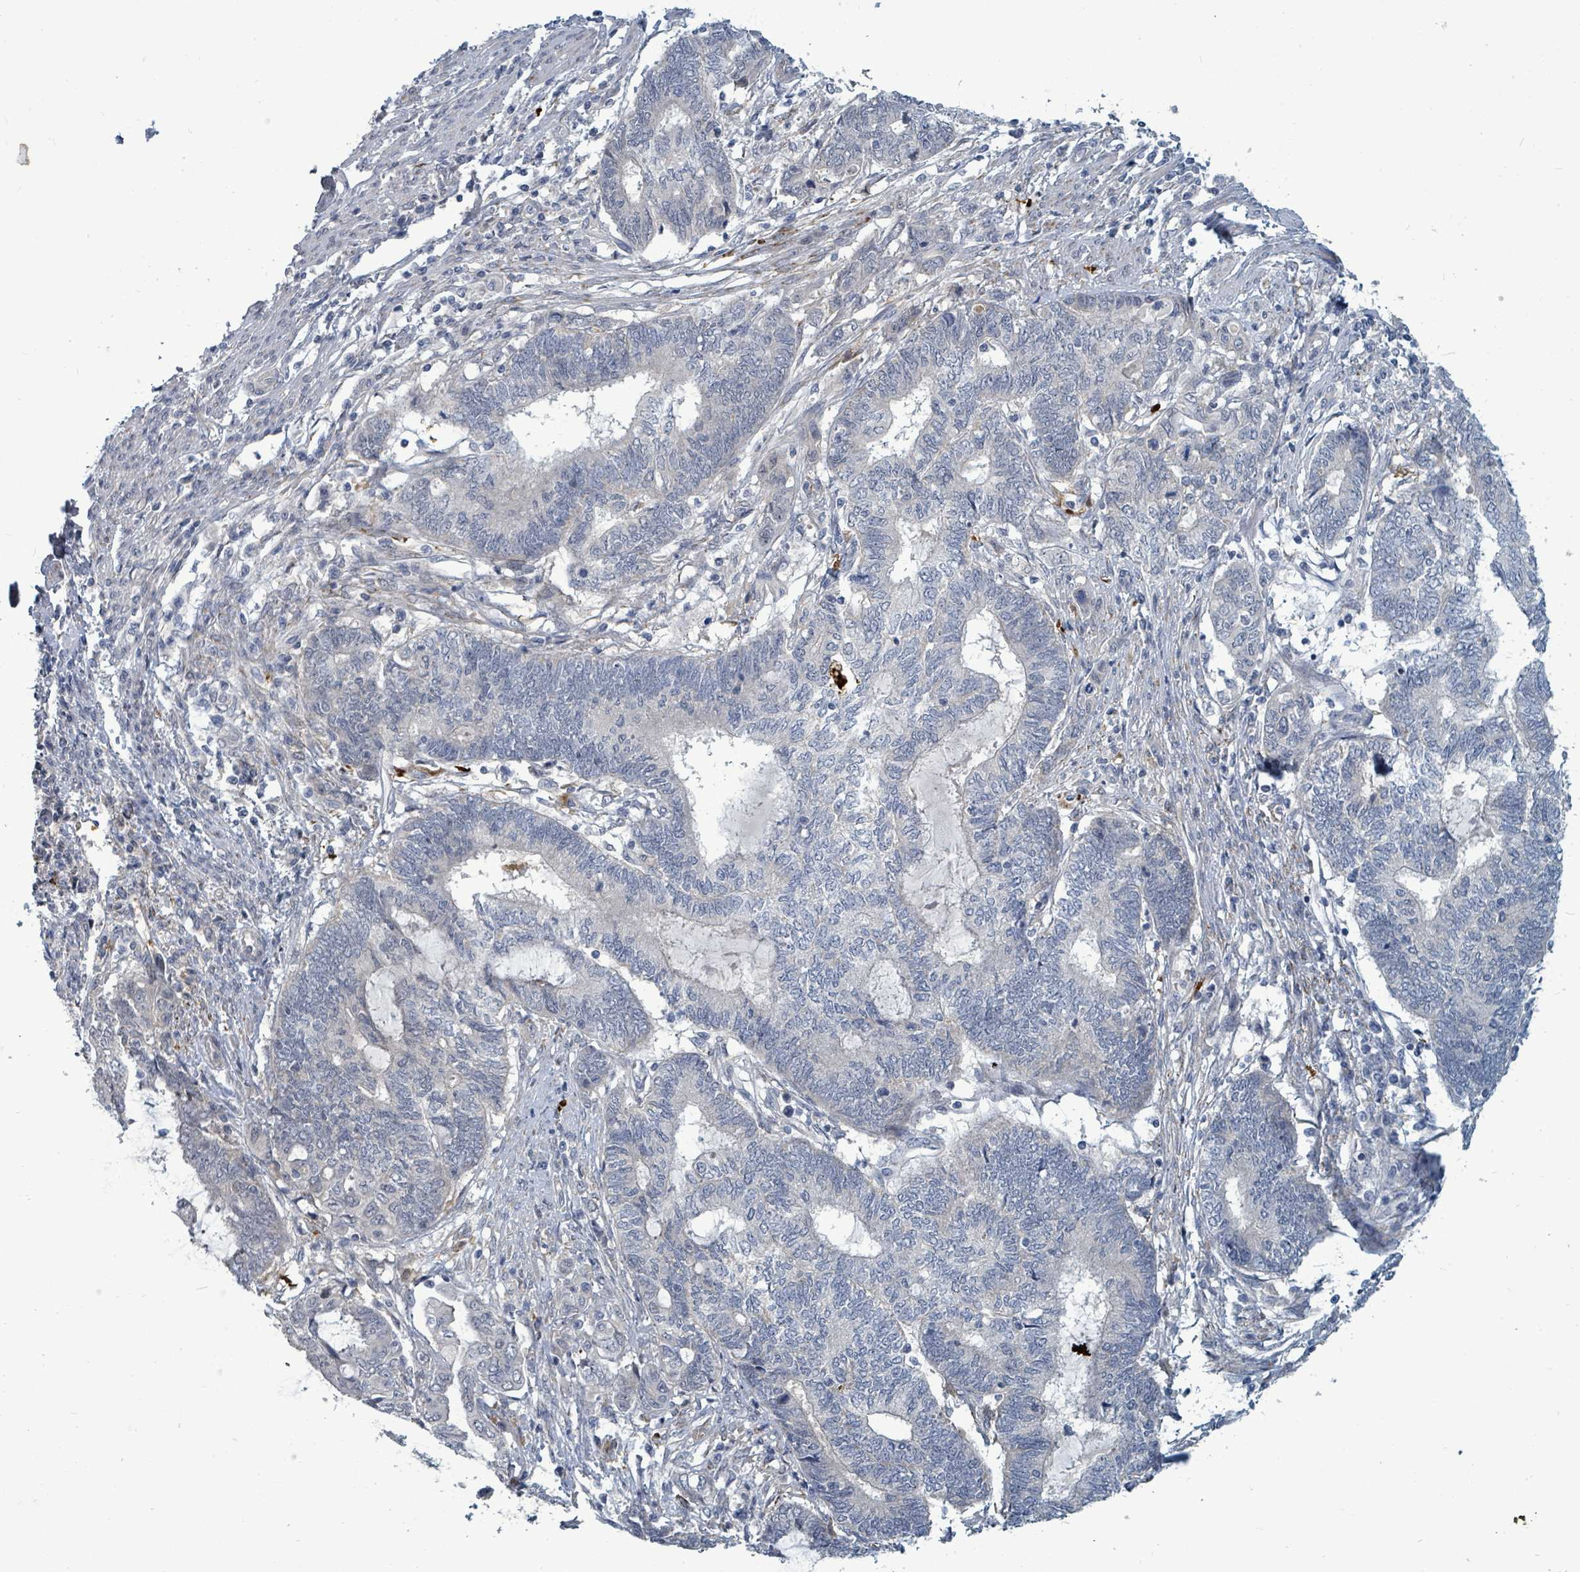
{"staining": {"intensity": "negative", "quantity": "none", "location": "none"}, "tissue": "endometrial cancer", "cell_type": "Tumor cells", "image_type": "cancer", "snomed": [{"axis": "morphology", "description": "Adenocarcinoma, NOS"}, {"axis": "topography", "description": "Uterus"}, {"axis": "topography", "description": "Endometrium"}], "caption": "An image of human endometrial cancer is negative for staining in tumor cells.", "gene": "TRDMT1", "patient": {"sex": "female", "age": 70}}